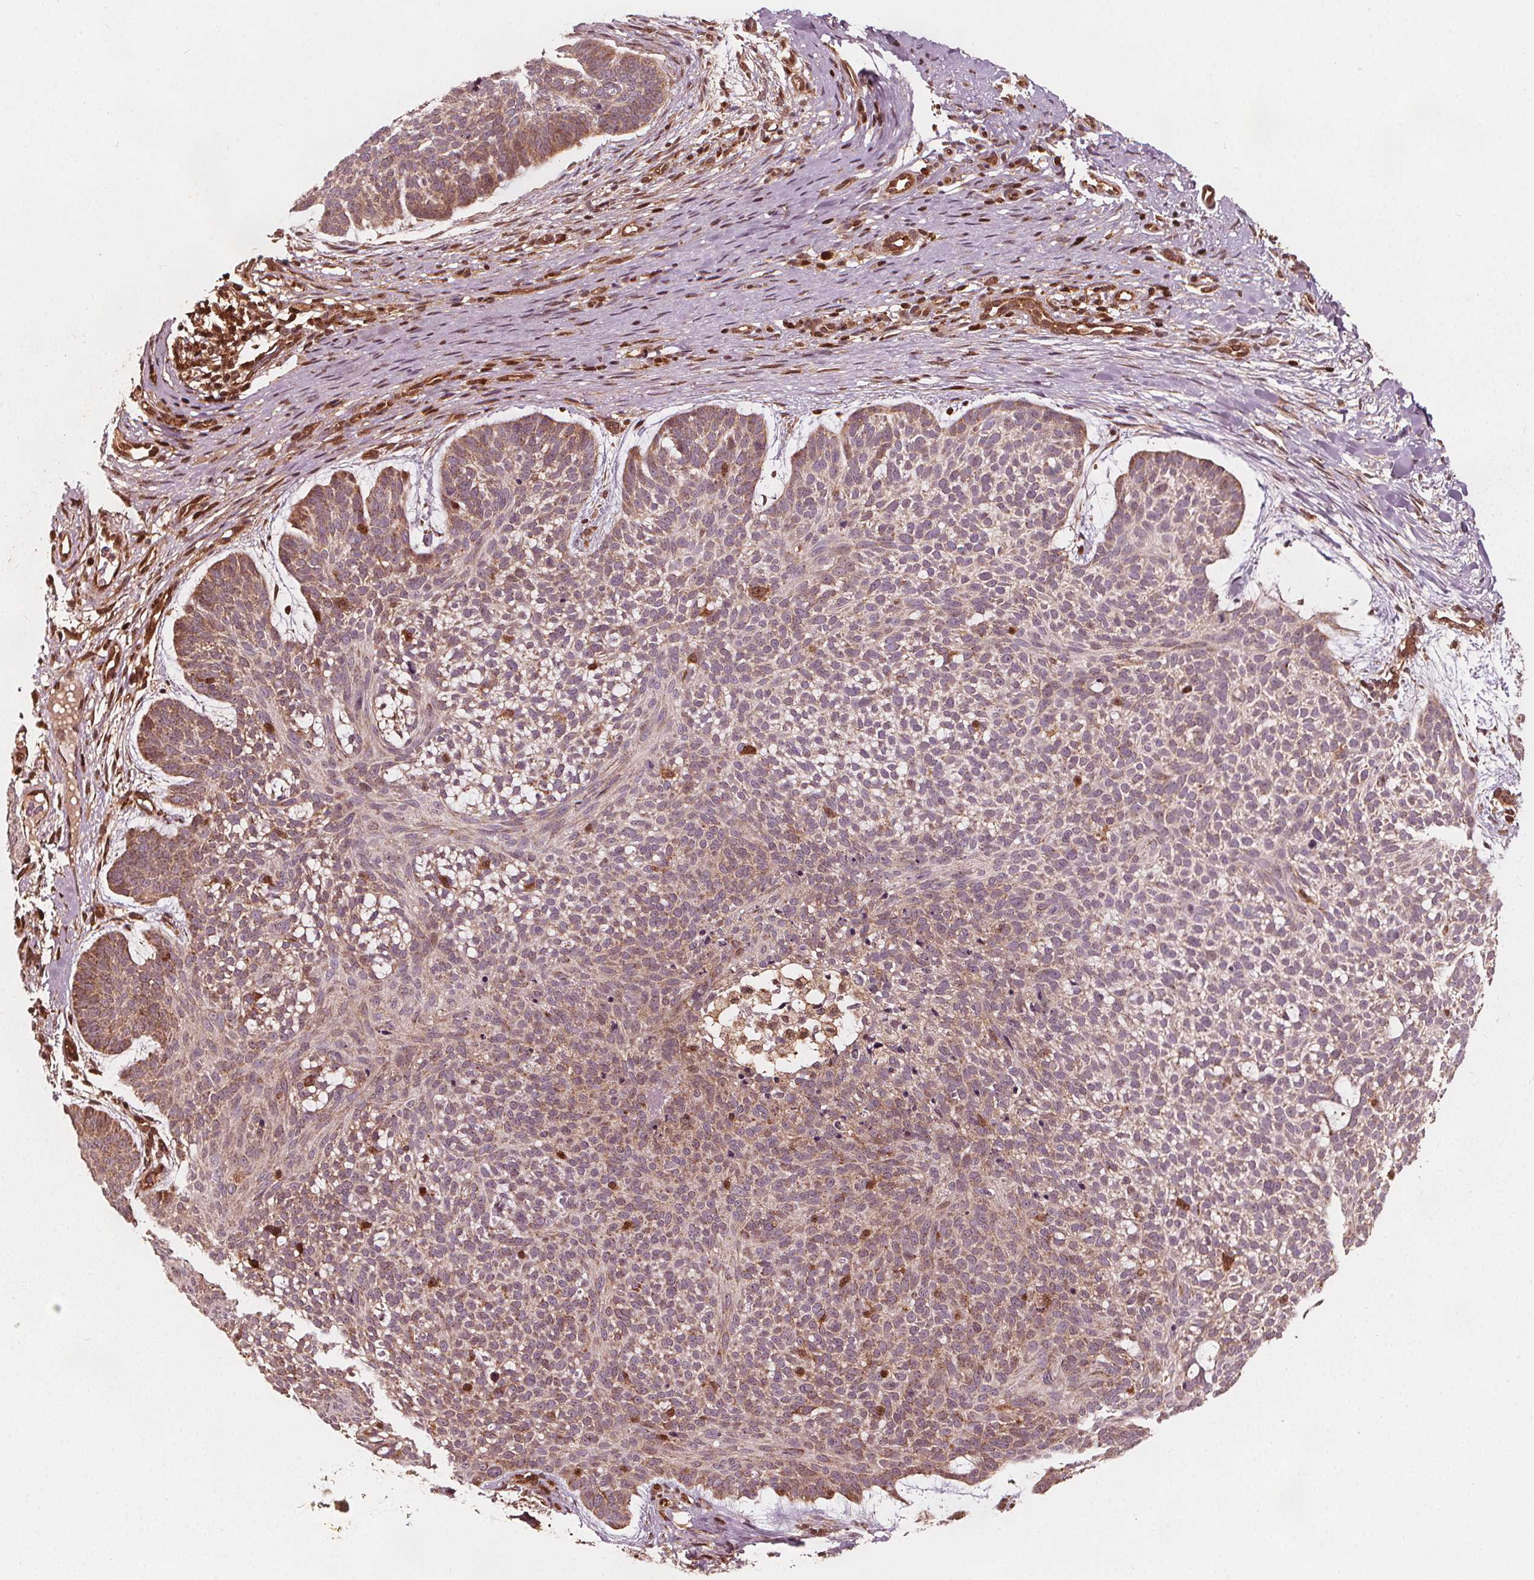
{"staining": {"intensity": "weak", "quantity": ">75%", "location": "cytoplasmic/membranous"}, "tissue": "skin cancer", "cell_type": "Tumor cells", "image_type": "cancer", "snomed": [{"axis": "morphology", "description": "Basal cell carcinoma"}, {"axis": "topography", "description": "Skin"}], "caption": "Protein staining of basal cell carcinoma (skin) tissue displays weak cytoplasmic/membranous positivity in about >75% of tumor cells. The staining is performed using DAB brown chromogen to label protein expression. The nuclei are counter-stained blue using hematoxylin.", "gene": "AIP", "patient": {"sex": "male", "age": 64}}